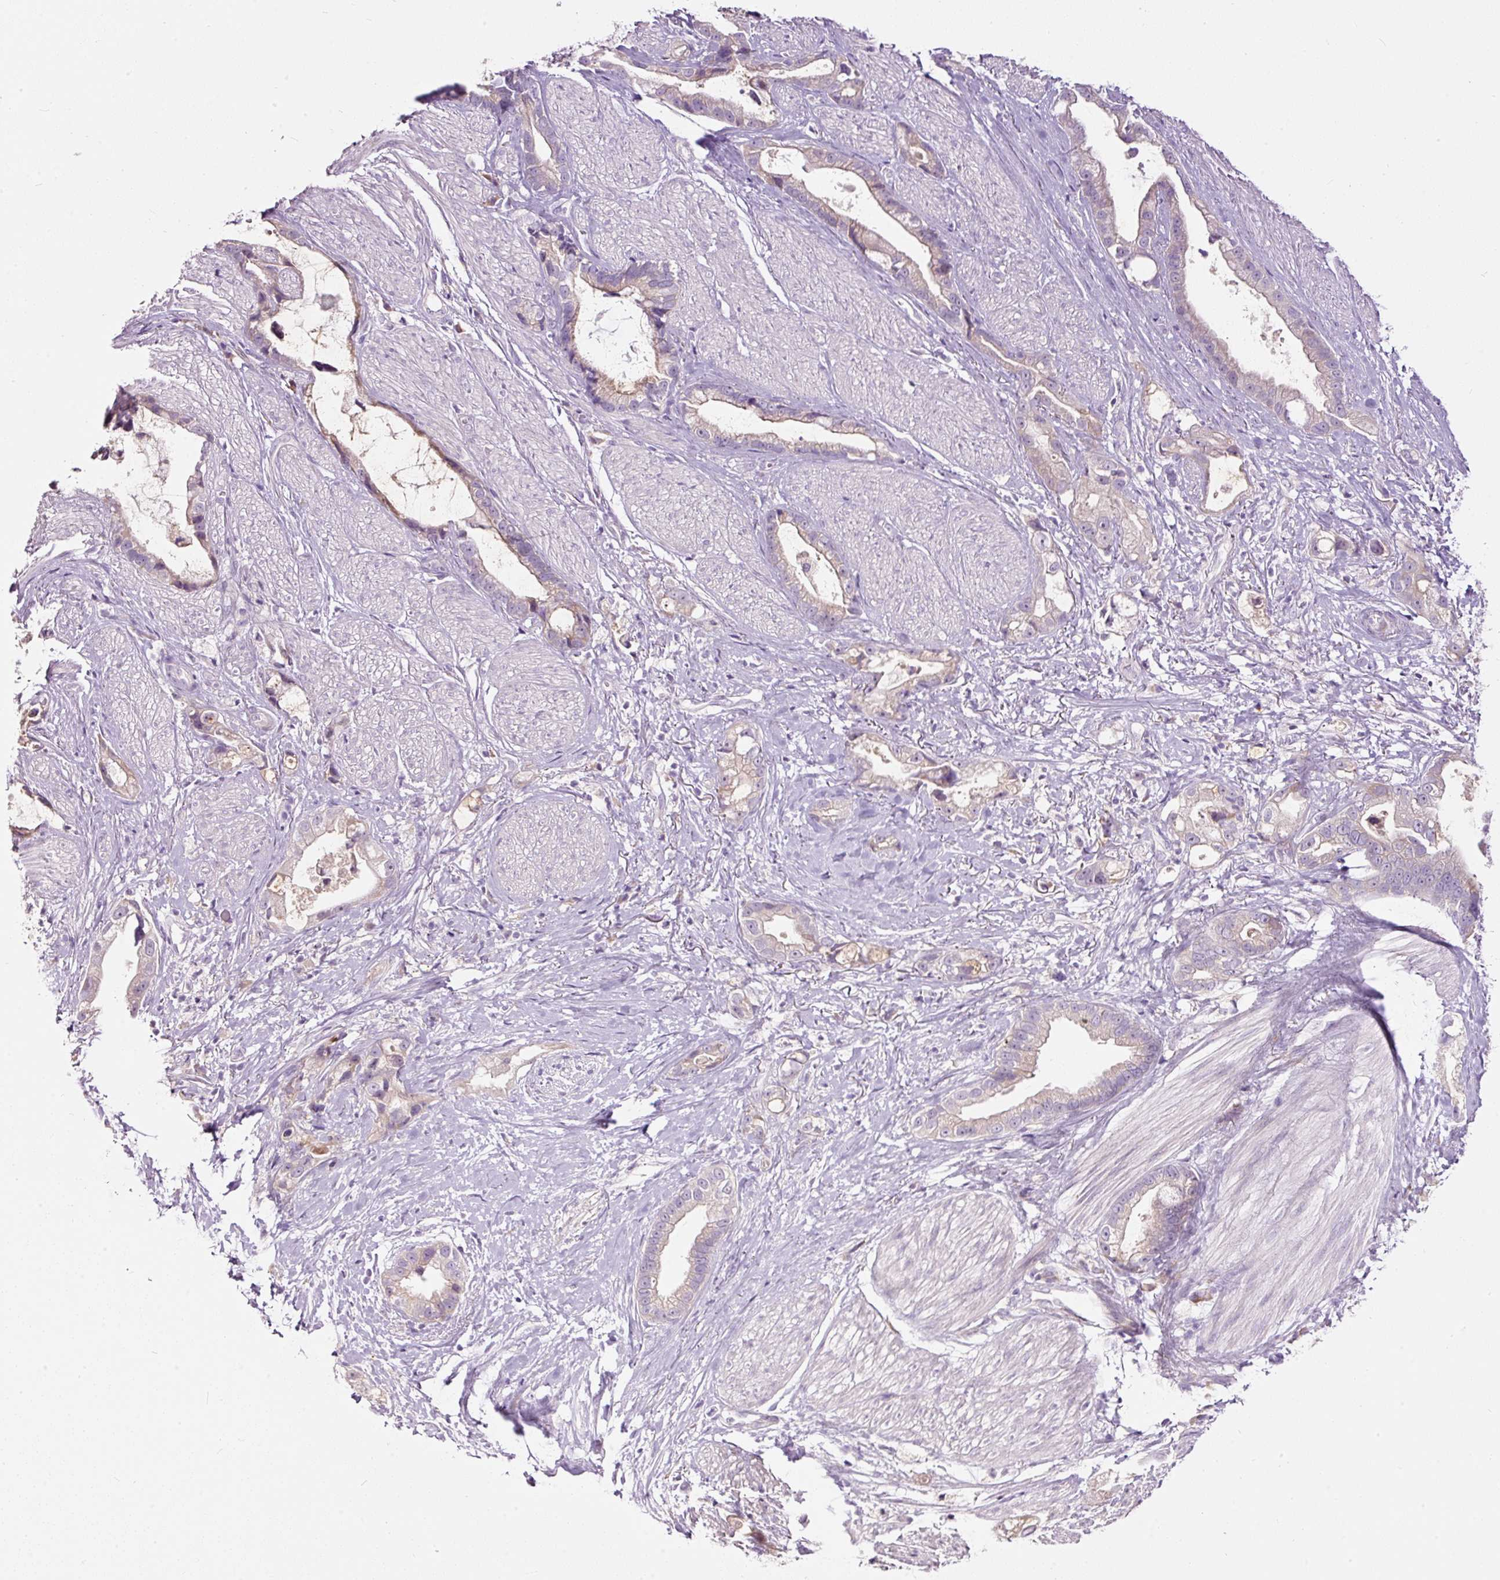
{"staining": {"intensity": "weak", "quantity": "25%-75%", "location": "cytoplasmic/membranous"}, "tissue": "stomach cancer", "cell_type": "Tumor cells", "image_type": "cancer", "snomed": [{"axis": "morphology", "description": "Adenocarcinoma, NOS"}, {"axis": "topography", "description": "Stomach"}], "caption": "A high-resolution histopathology image shows immunohistochemistry staining of stomach cancer (adenocarcinoma), which shows weak cytoplasmic/membranous expression in about 25%-75% of tumor cells.", "gene": "RSPO2", "patient": {"sex": "male", "age": 55}}